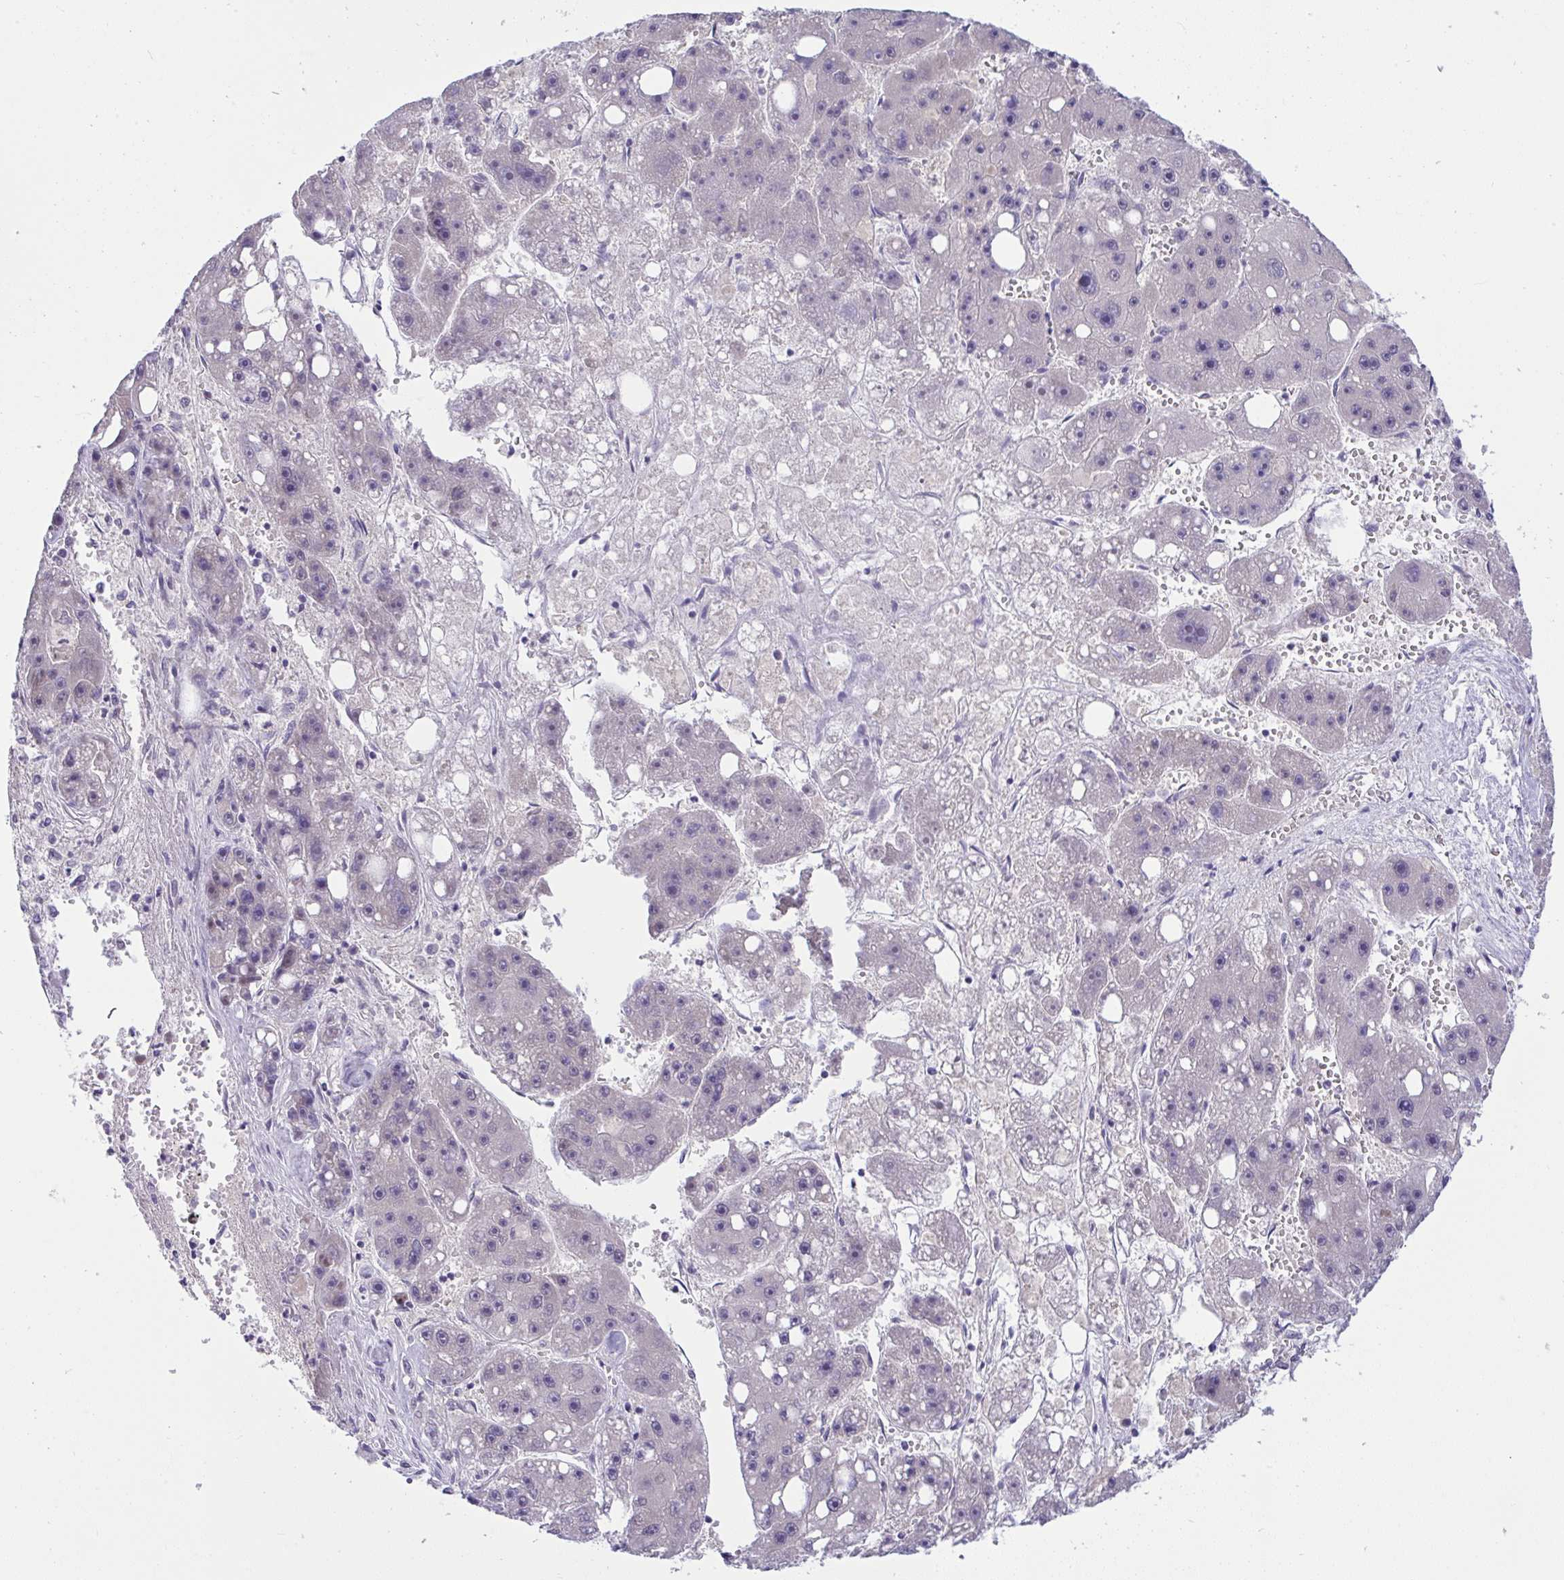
{"staining": {"intensity": "negative", "quantity": "none", "location": "none"}, "tissue": "liver cancer", "cell_type": "Tumor cells", "image_type": "cancer", "snomed": [{"axis": "morphology", "description": "Carcinoma, Hepatocellular, NOS"}, {"axis": "topography", "description": "Liver"}], "caption": "Tumor cells show no significant protein positivity in liver cancer (hepatocellular carcinoma). (IHC, brightfield microscopy, high magnification).", "gene": "TMEM41A", "patient": {"sex": "female", "age": 61}}